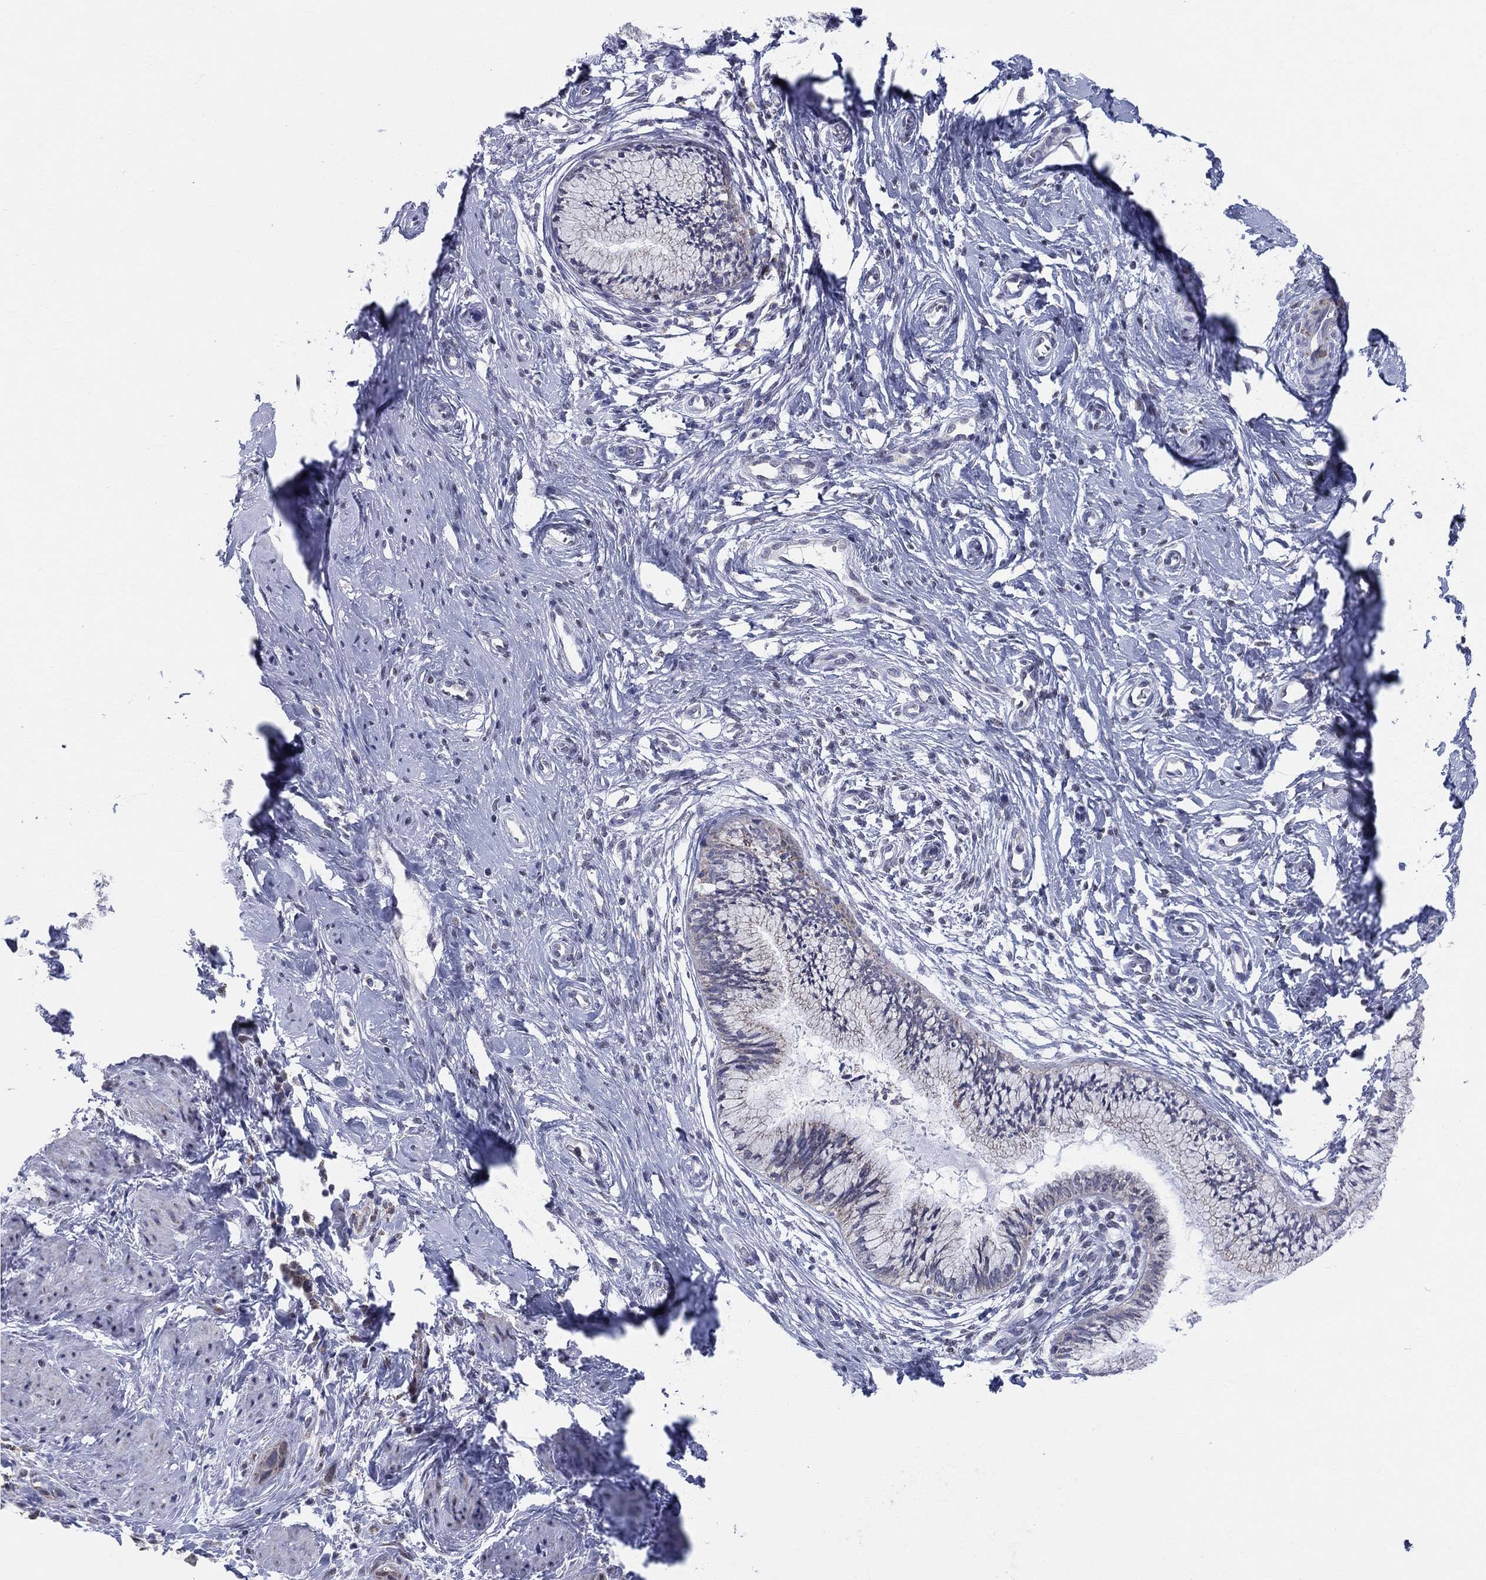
{"staining": {"intensity": "negative", "quantity": "none", "location": "none"}, "tissue": "cervical cancer", "cell_type": "Tumor cells", "image_type": "cancer", "snomed": [{"axis": "morphology", "description": "Normal tissue, NOS"}, {"axis": "morphology", "description": "Squamous cell carcinoma, NOS"}, {"axis": "topography", "description": "Cervix"}], "caption": "This is an immunohistochemistry histopathology image of squamous cell carcinoma (cervical). There is no positivity in tumor cells.", "gene": "KISS1R", "patient": {"sex": "female", "age": 39}}